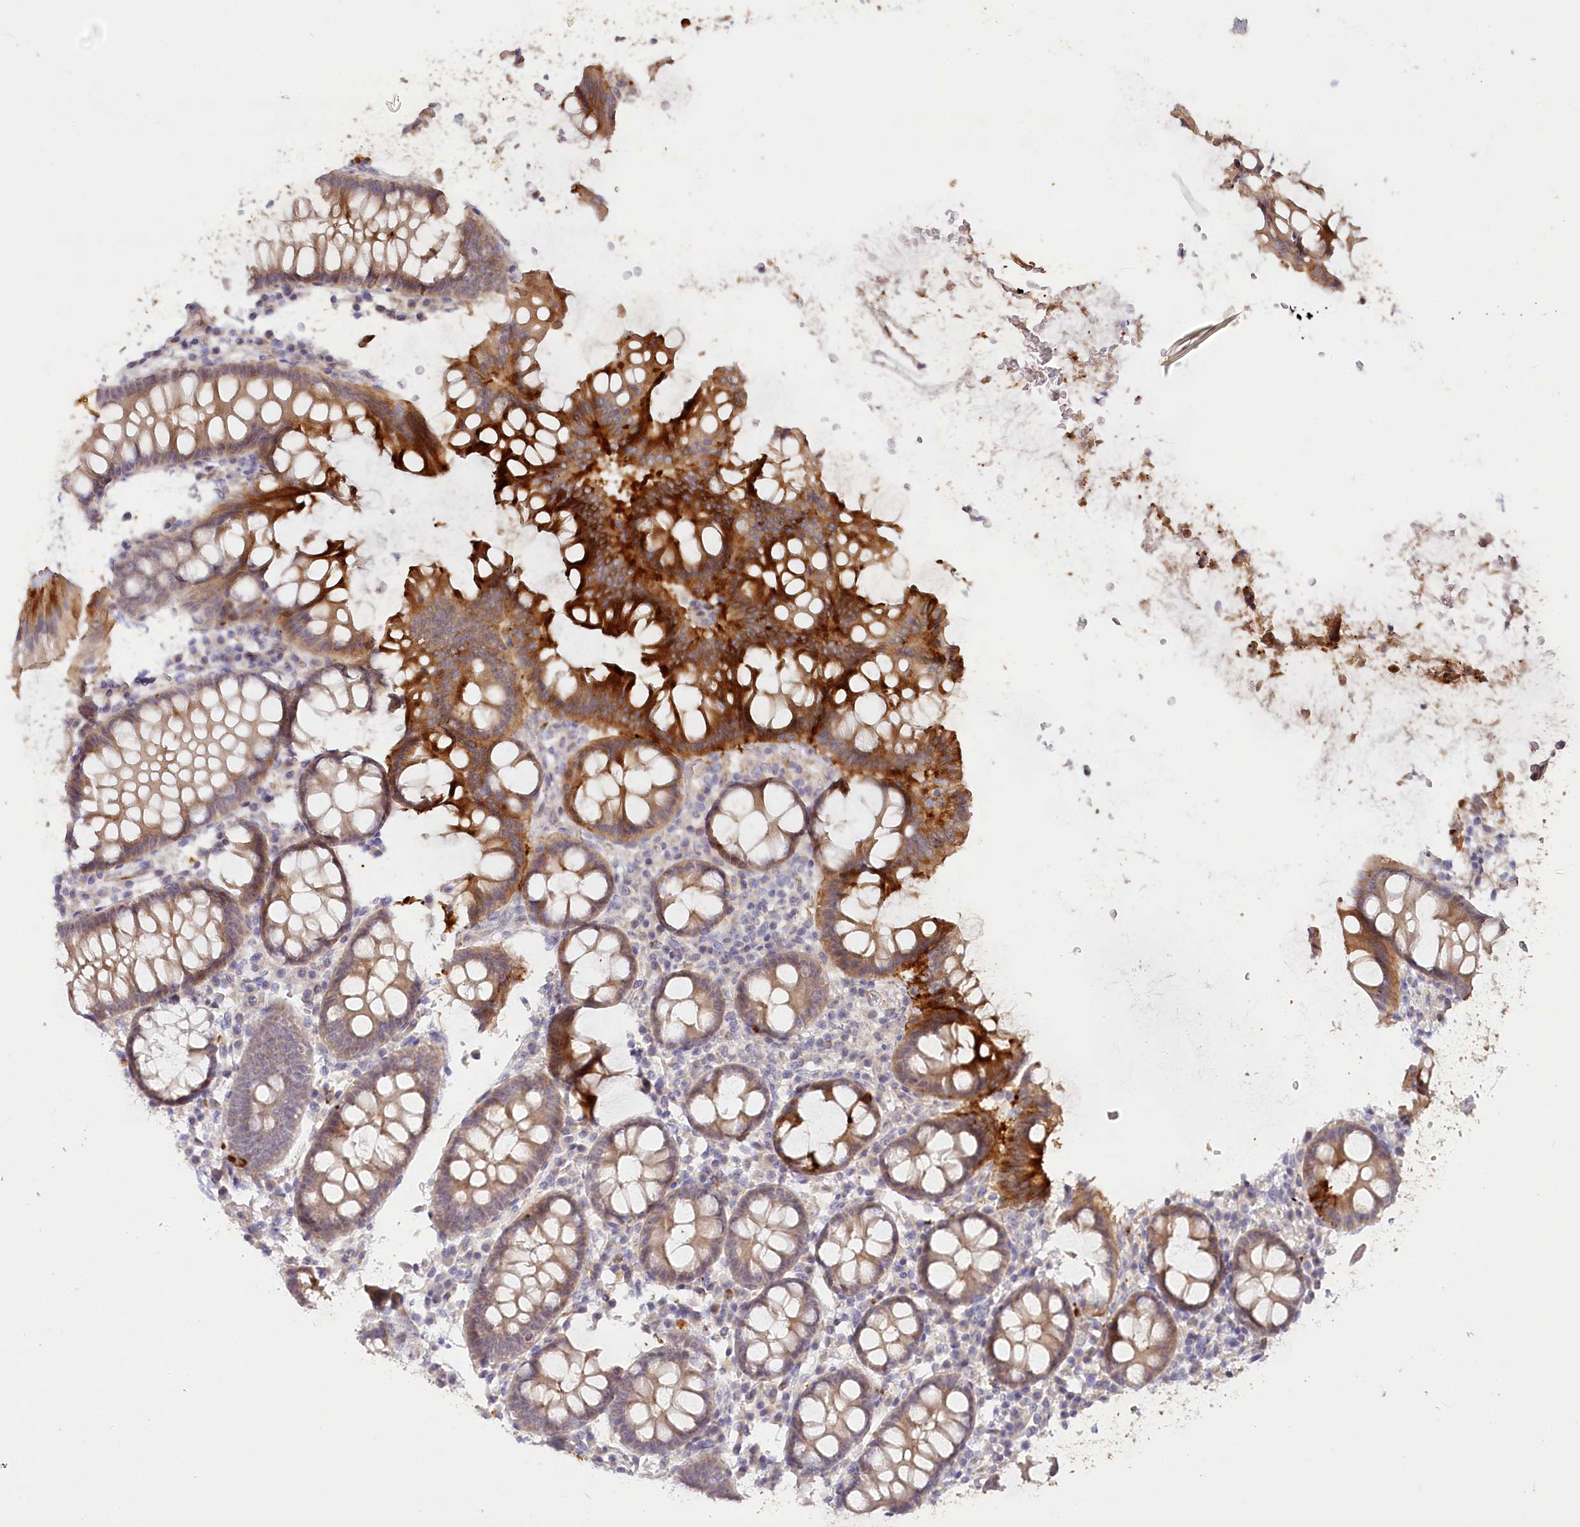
{"staining": {"intensity": "weak", "quantity": ">75%", "location": "cytoplasmic/membranous"}, "tissue": "colon", "cell_type": "Endothelial cells", "image_type": "normal", "snomed": [{"axis": "morphology", "description": "Normal tissue, NOS"}, {"axis": "topography", "description": "Colon"}], "caption": "Immunohistochemical staining of normal colon demonstrates low levels of weak cytoplasmic/membranous expression in about >75% of endothelial cells.", "gene": "IRAK1BP1", "patient": {"sex": "female", "age": 79}}